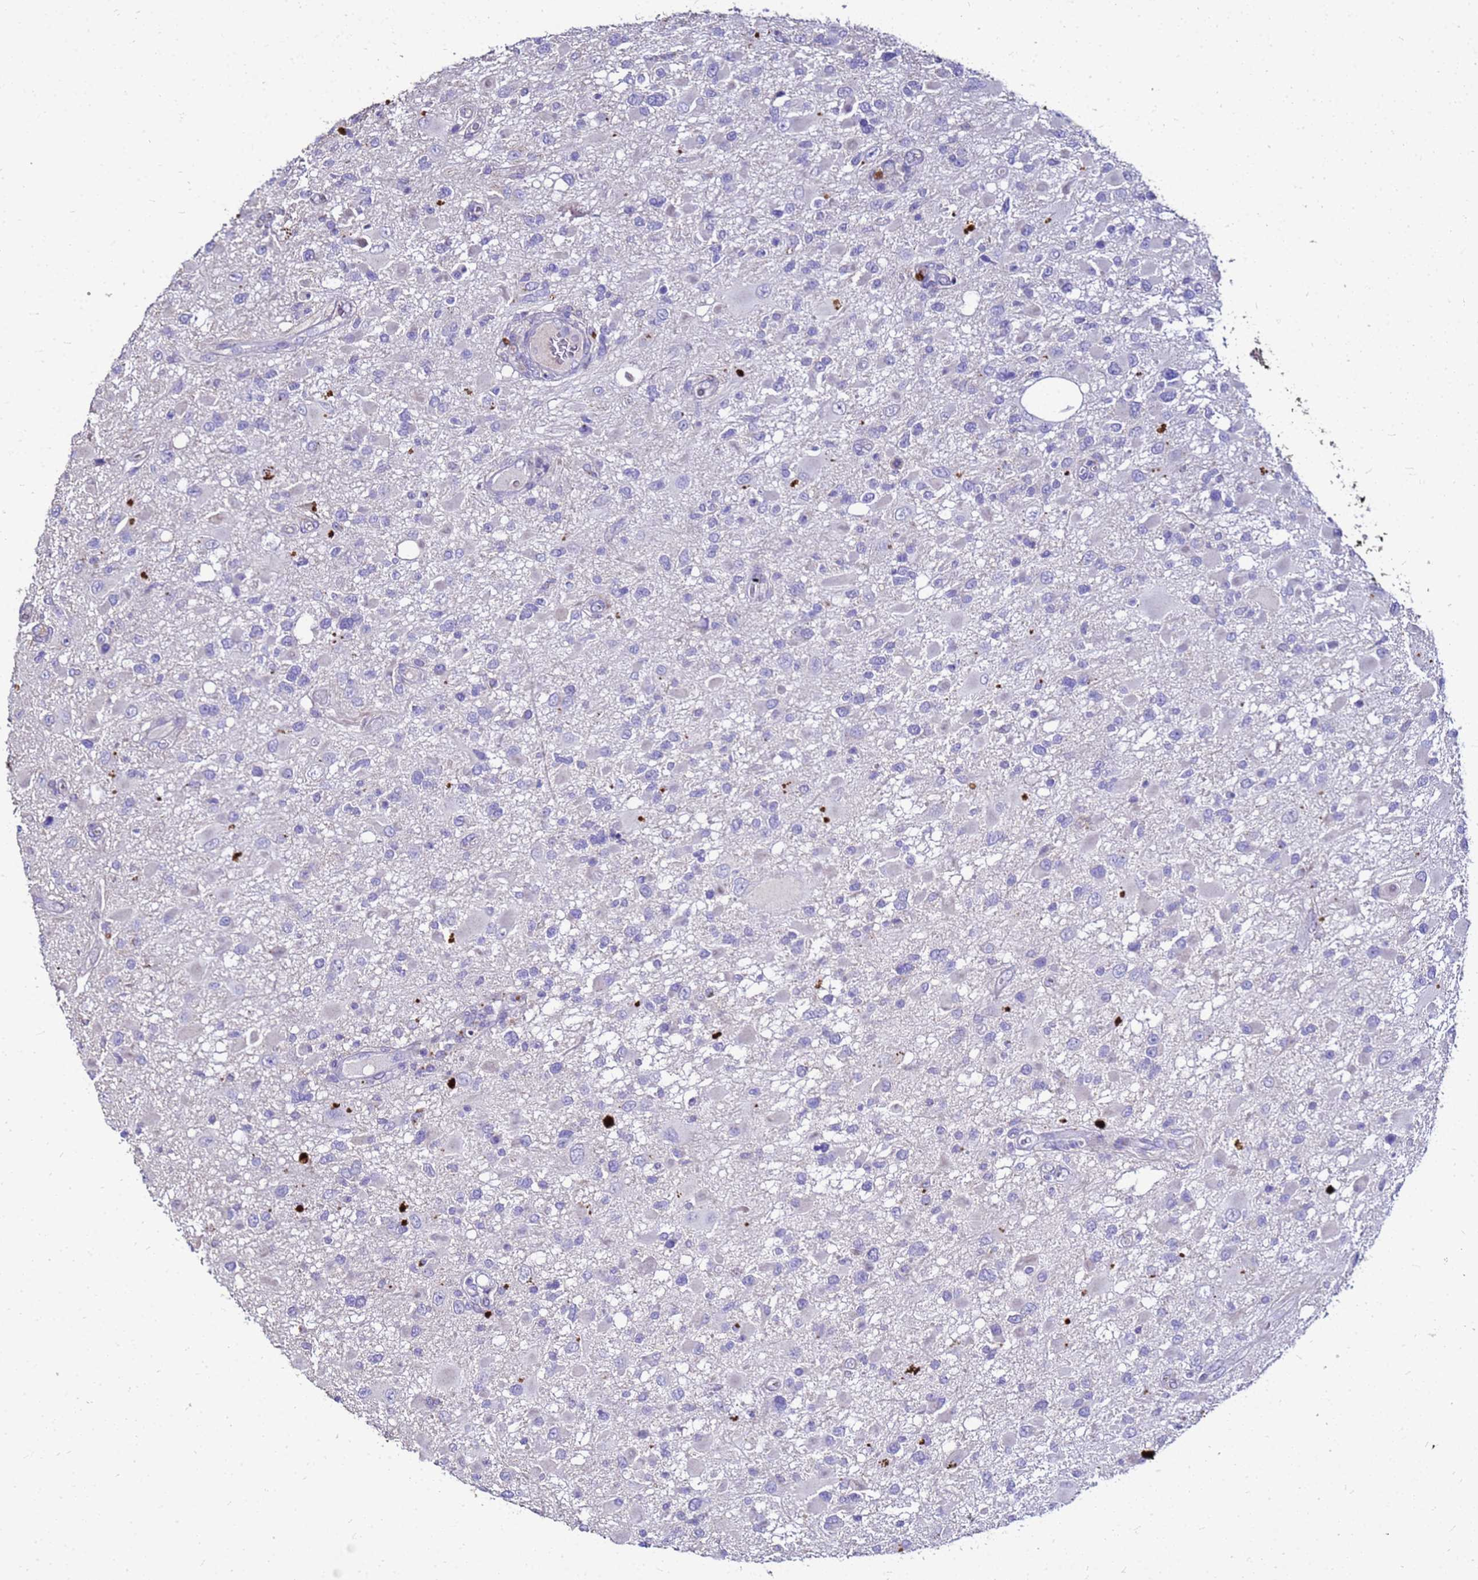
{"staining": {"intensity": "negative", "quantity": "none", "location": "none"}, "tissue": "glioma", "cell_type": "Tumor cells", "image_type": "cancer", "snomed": [{"axis": "morphology", "description": "Glioma, malignant, High grade"}, {"axis": "topography", "description": "Brain"}], "caption": "Malignant high-grade glioma stained for a protein using immunohistochemistry (IHC) displays no expression tumor cells.", "gene": "S100A2", "patient": {"sex": "male", "age": 53}}